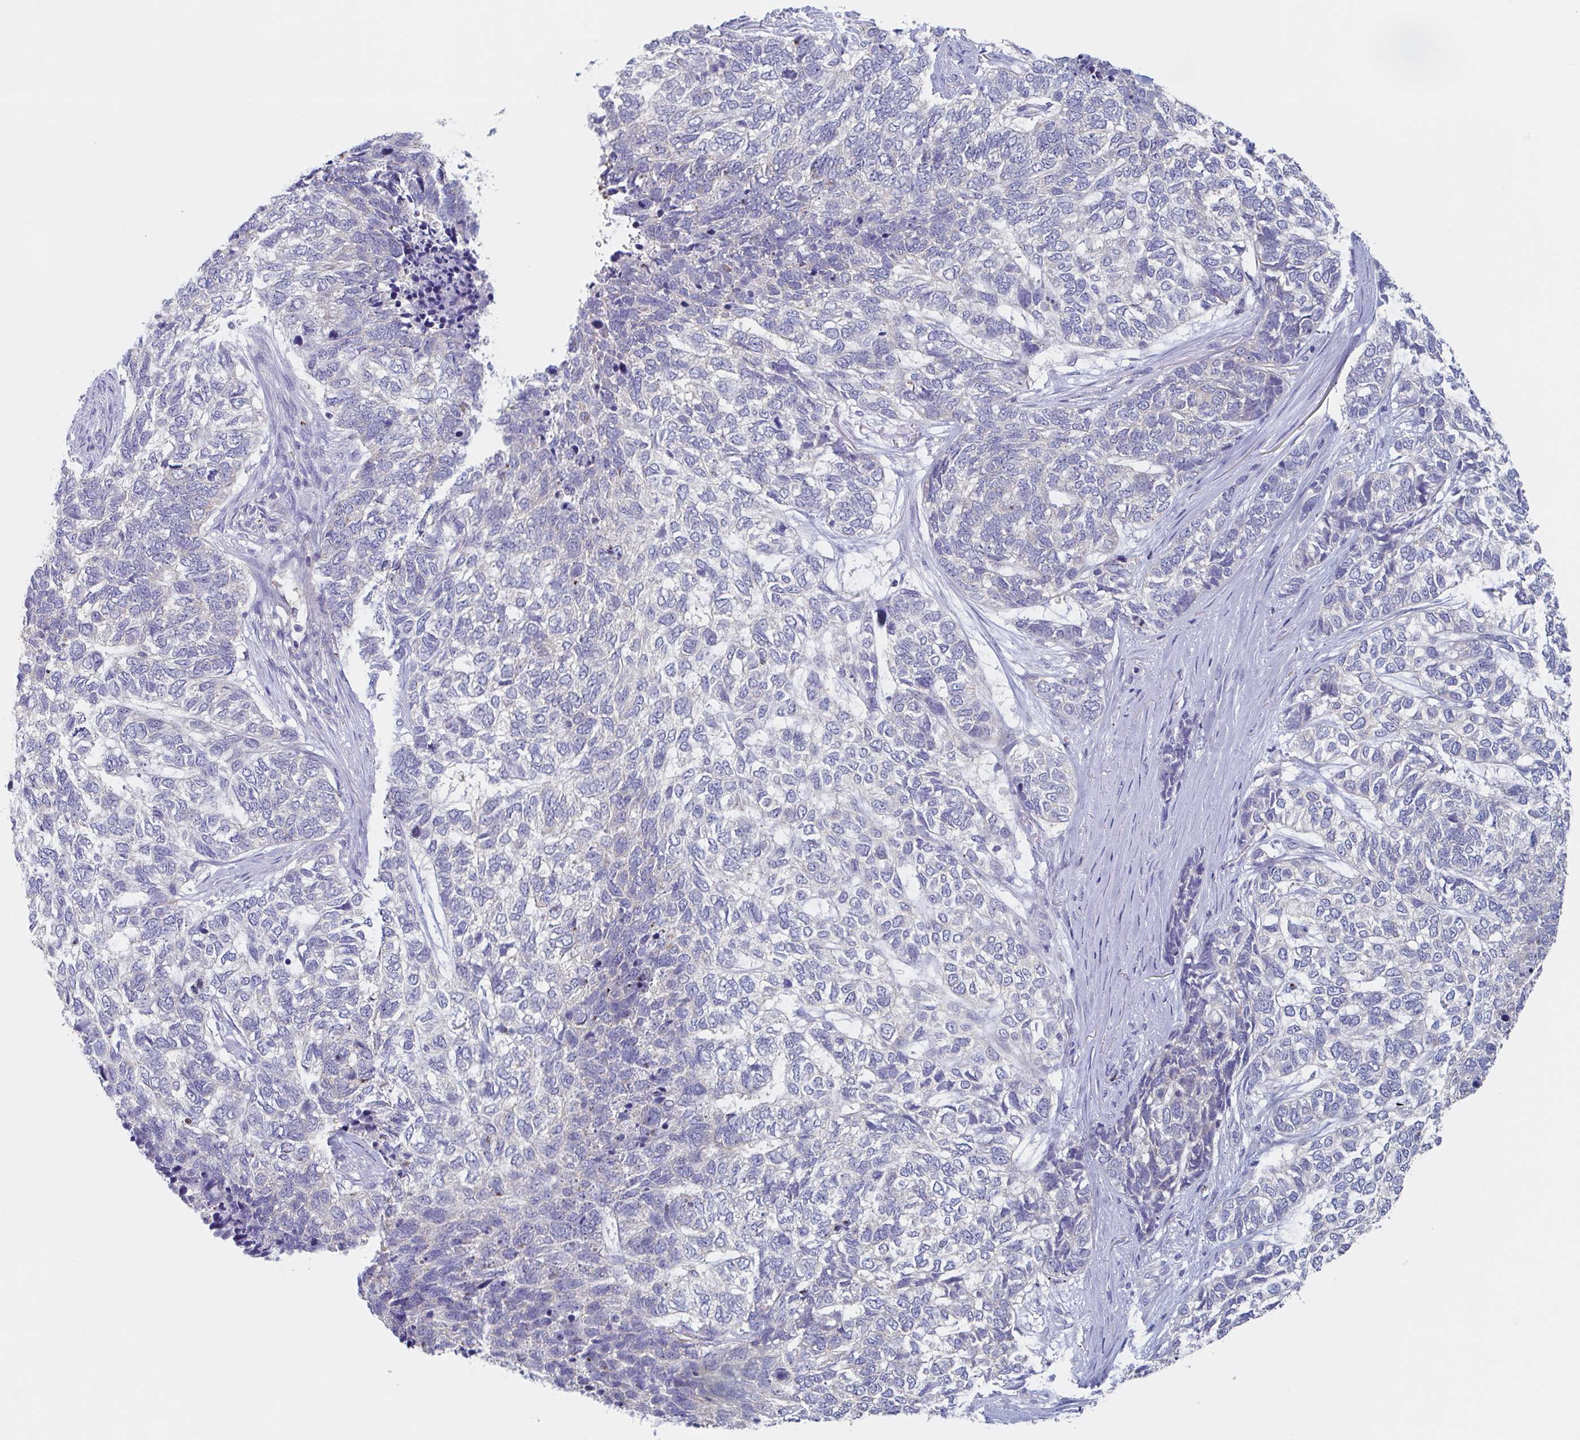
{"staining": {"intensity": "negative", "quantity": "none", "location": "none"}, "tissue": "skin cancer", "cell_type": "Tumor cells", "image_type": "cancer", "snomed": [{"axis": "morphology", "description": "Basal cell carcinoma"}, {"axis": "topography", "description": "Skin"}], "caption": "Tumor cells show no significant positivity in skin cancer (basal cell carcinoma). (DAB (3,3'-diaminobenzidine) immunohistochemistry, high magnification).", "gene": "CHMP5", "patient": {"sex": "female", "age": 65}}